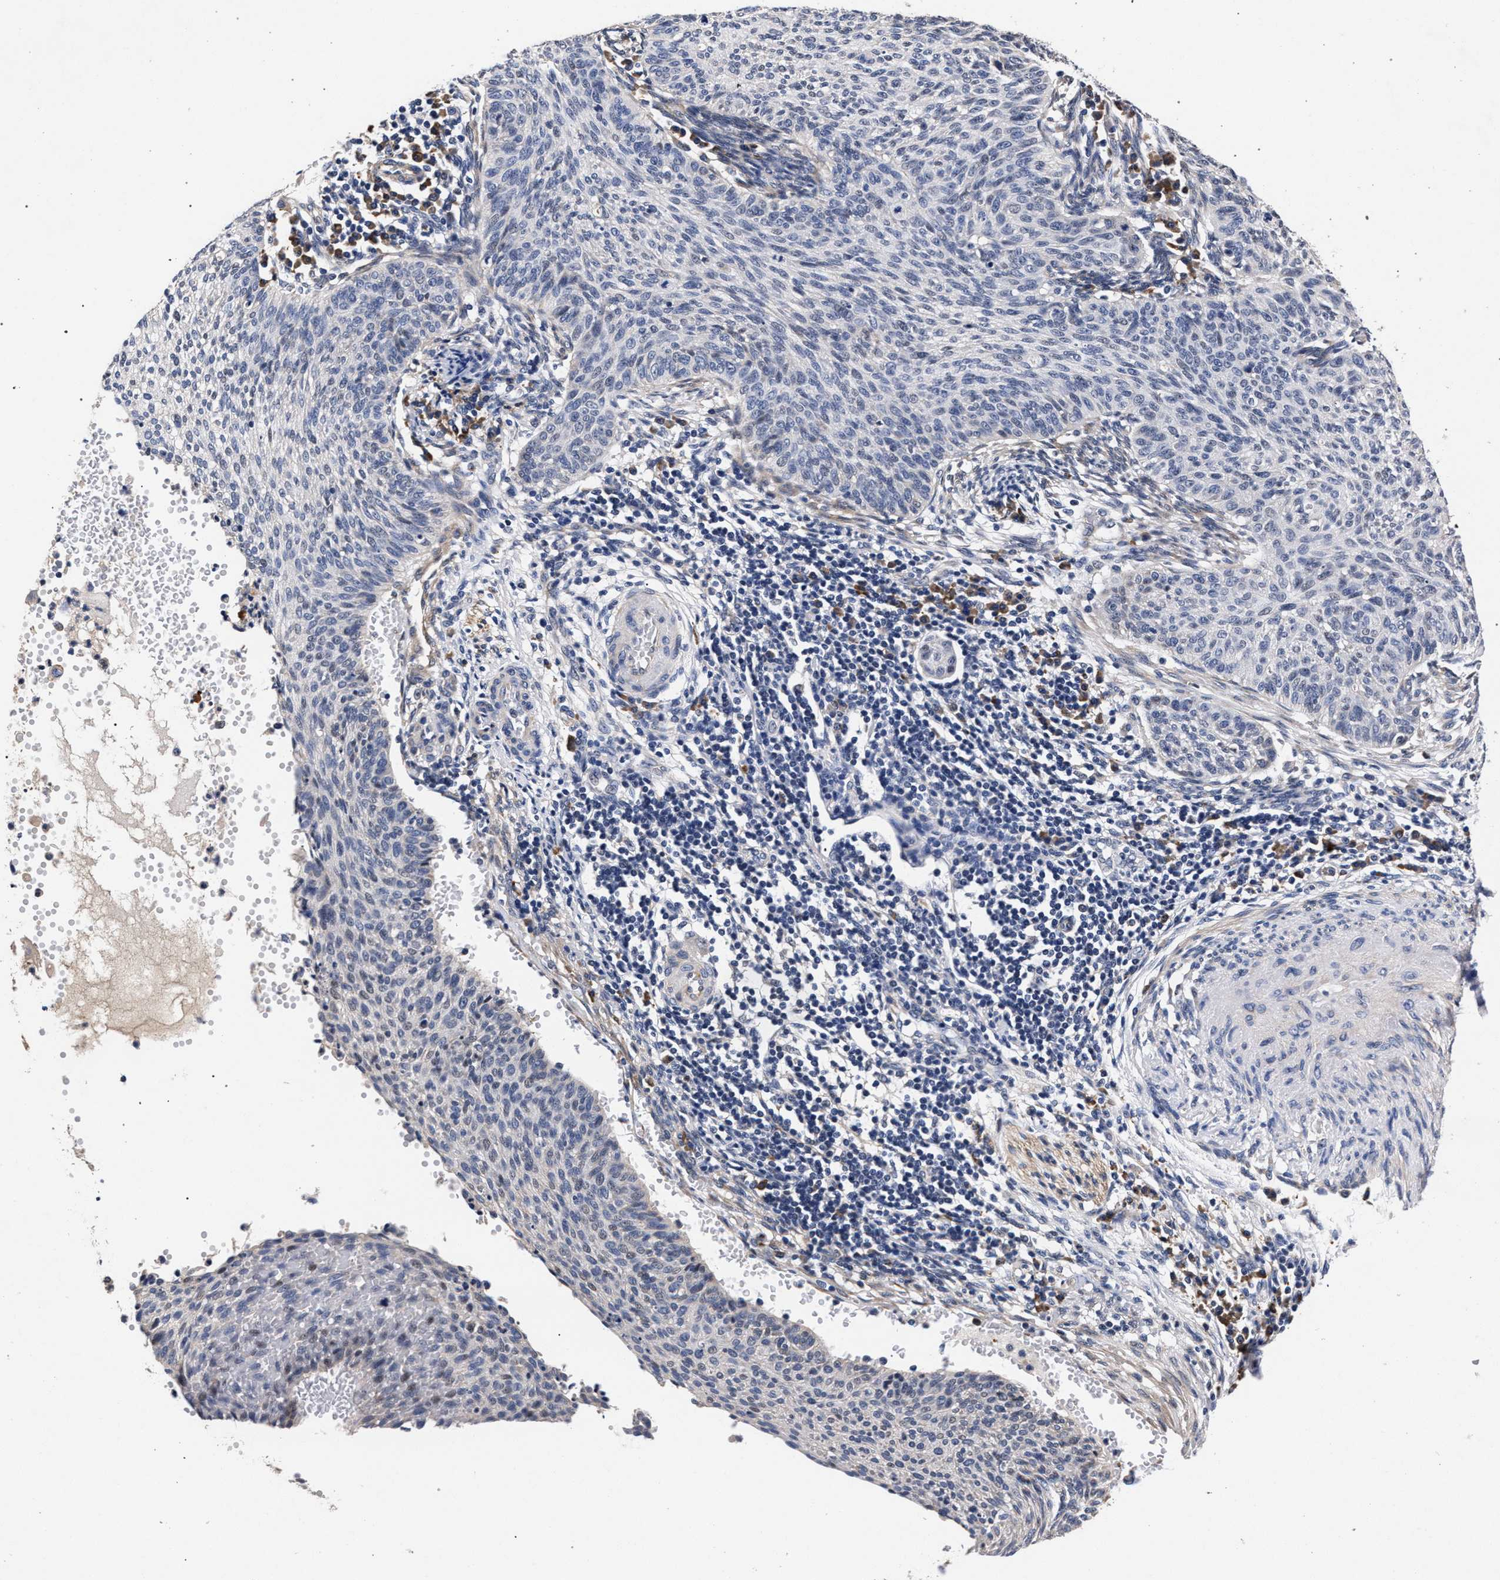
{"staining": {"intensity": "negative", "quantity": "none", "location": "none"}, "tissue": "cervical cancer", "cell_type": "Tumor cells", "image_type": "cancer", "snomed": [{"axis": "morphology", "description": "Squamous cell carcinoma, NOS"}, {"axis": "topography", "description": "Cervix"}], "caption": "This is an IHC micrograph of cervical cancer. There is no positivity in tumor cells.", "gene": "CFAP95", "patient": {"sex": "female", "age": 70}}